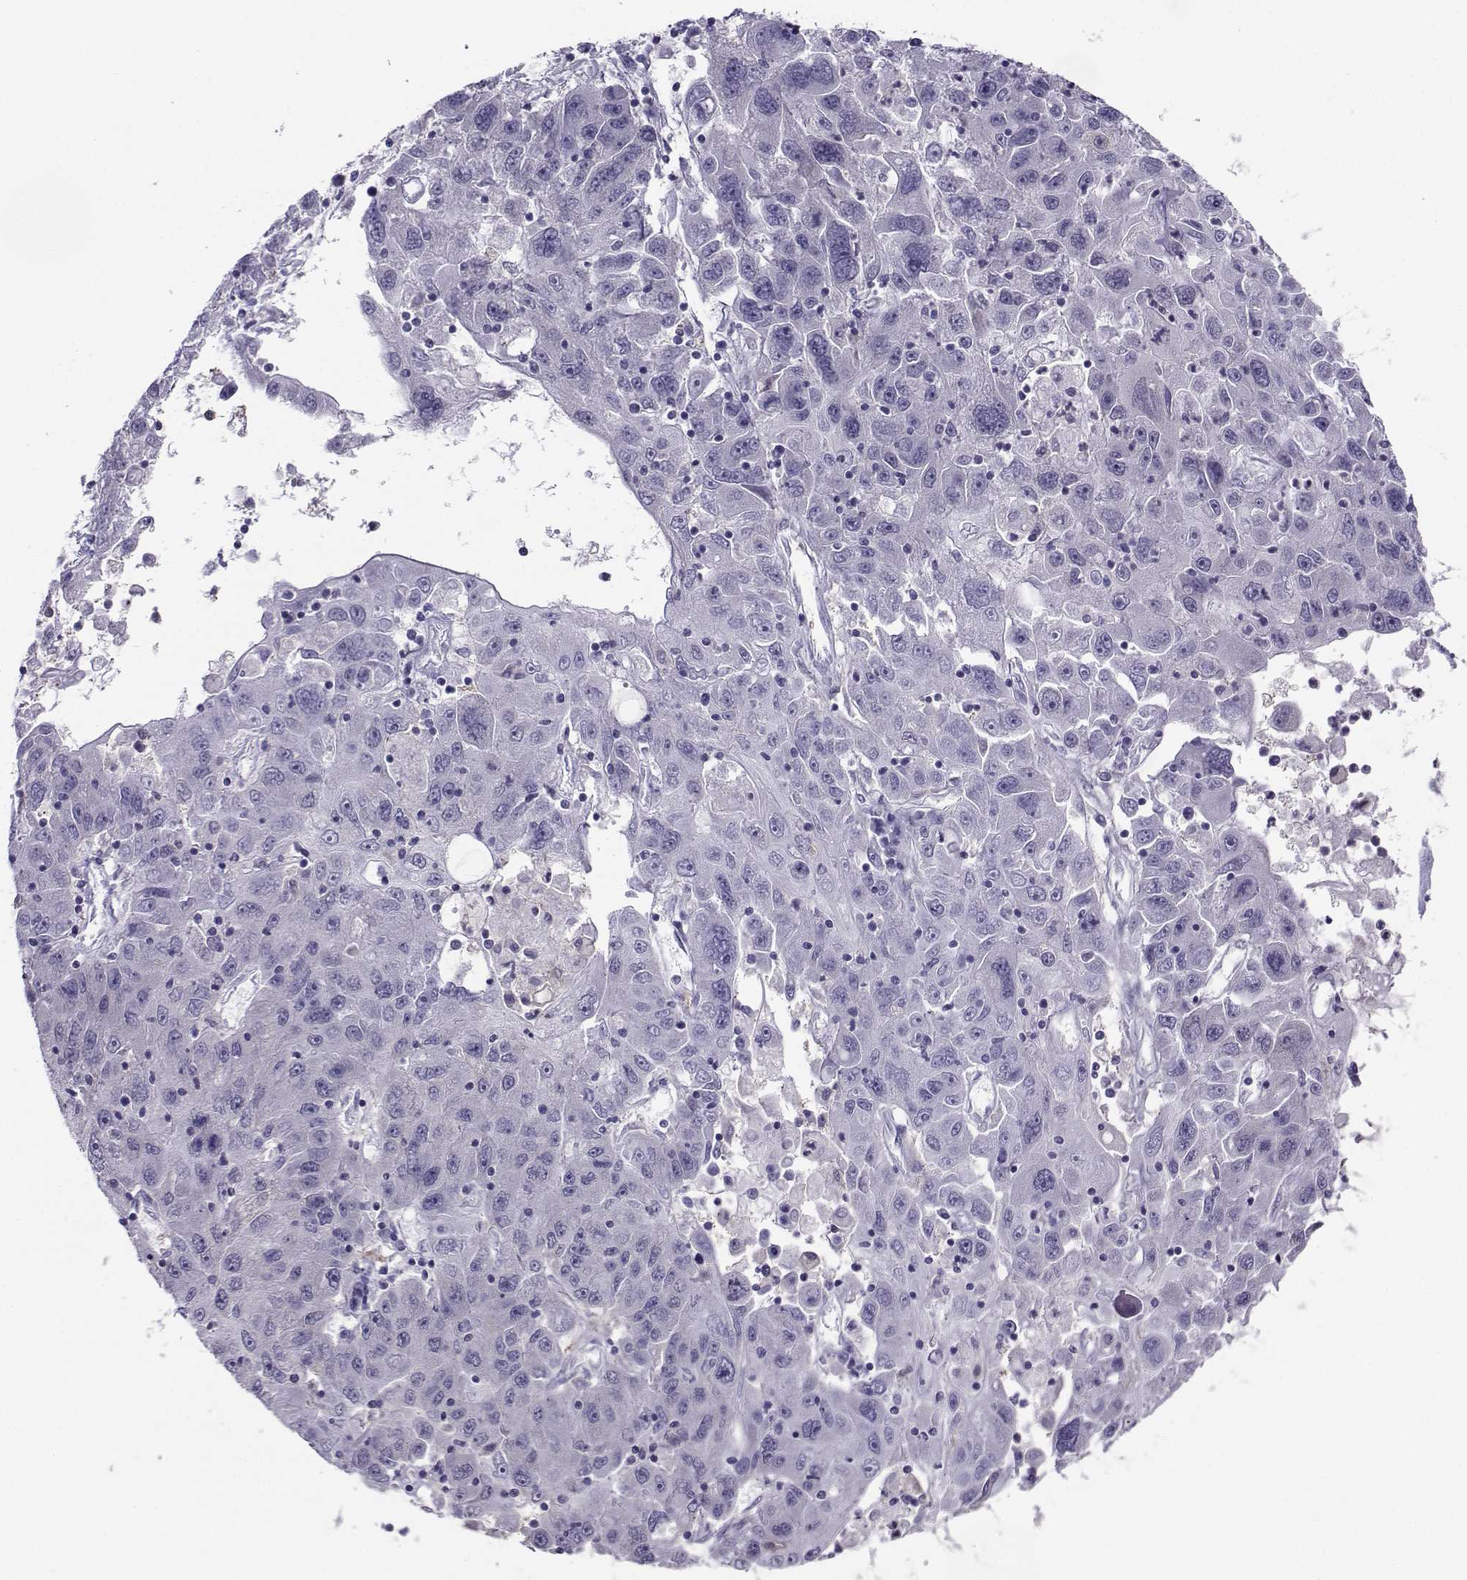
{"staining": {"intensity": "negative", "quantity": "none", "location": "none"}, "tissue": "stomach cancer", "cell_type": "Tumor cells", "image_type": "cancer", "snomed": [{"axis": "morphology", "description": "Adenocarcinoma, NOS"}, {"axis": "topography", "description": "Stomach"}], "caption": "IHC photomicrograph of neoplastic tissue: stomach cancer stained with DAB (3,3'-diaminobenzidine) demonstrates no significant protein staining in tumor cells.", "gene": "PGK1", "patient": {"sex": "male", "age": 56}}